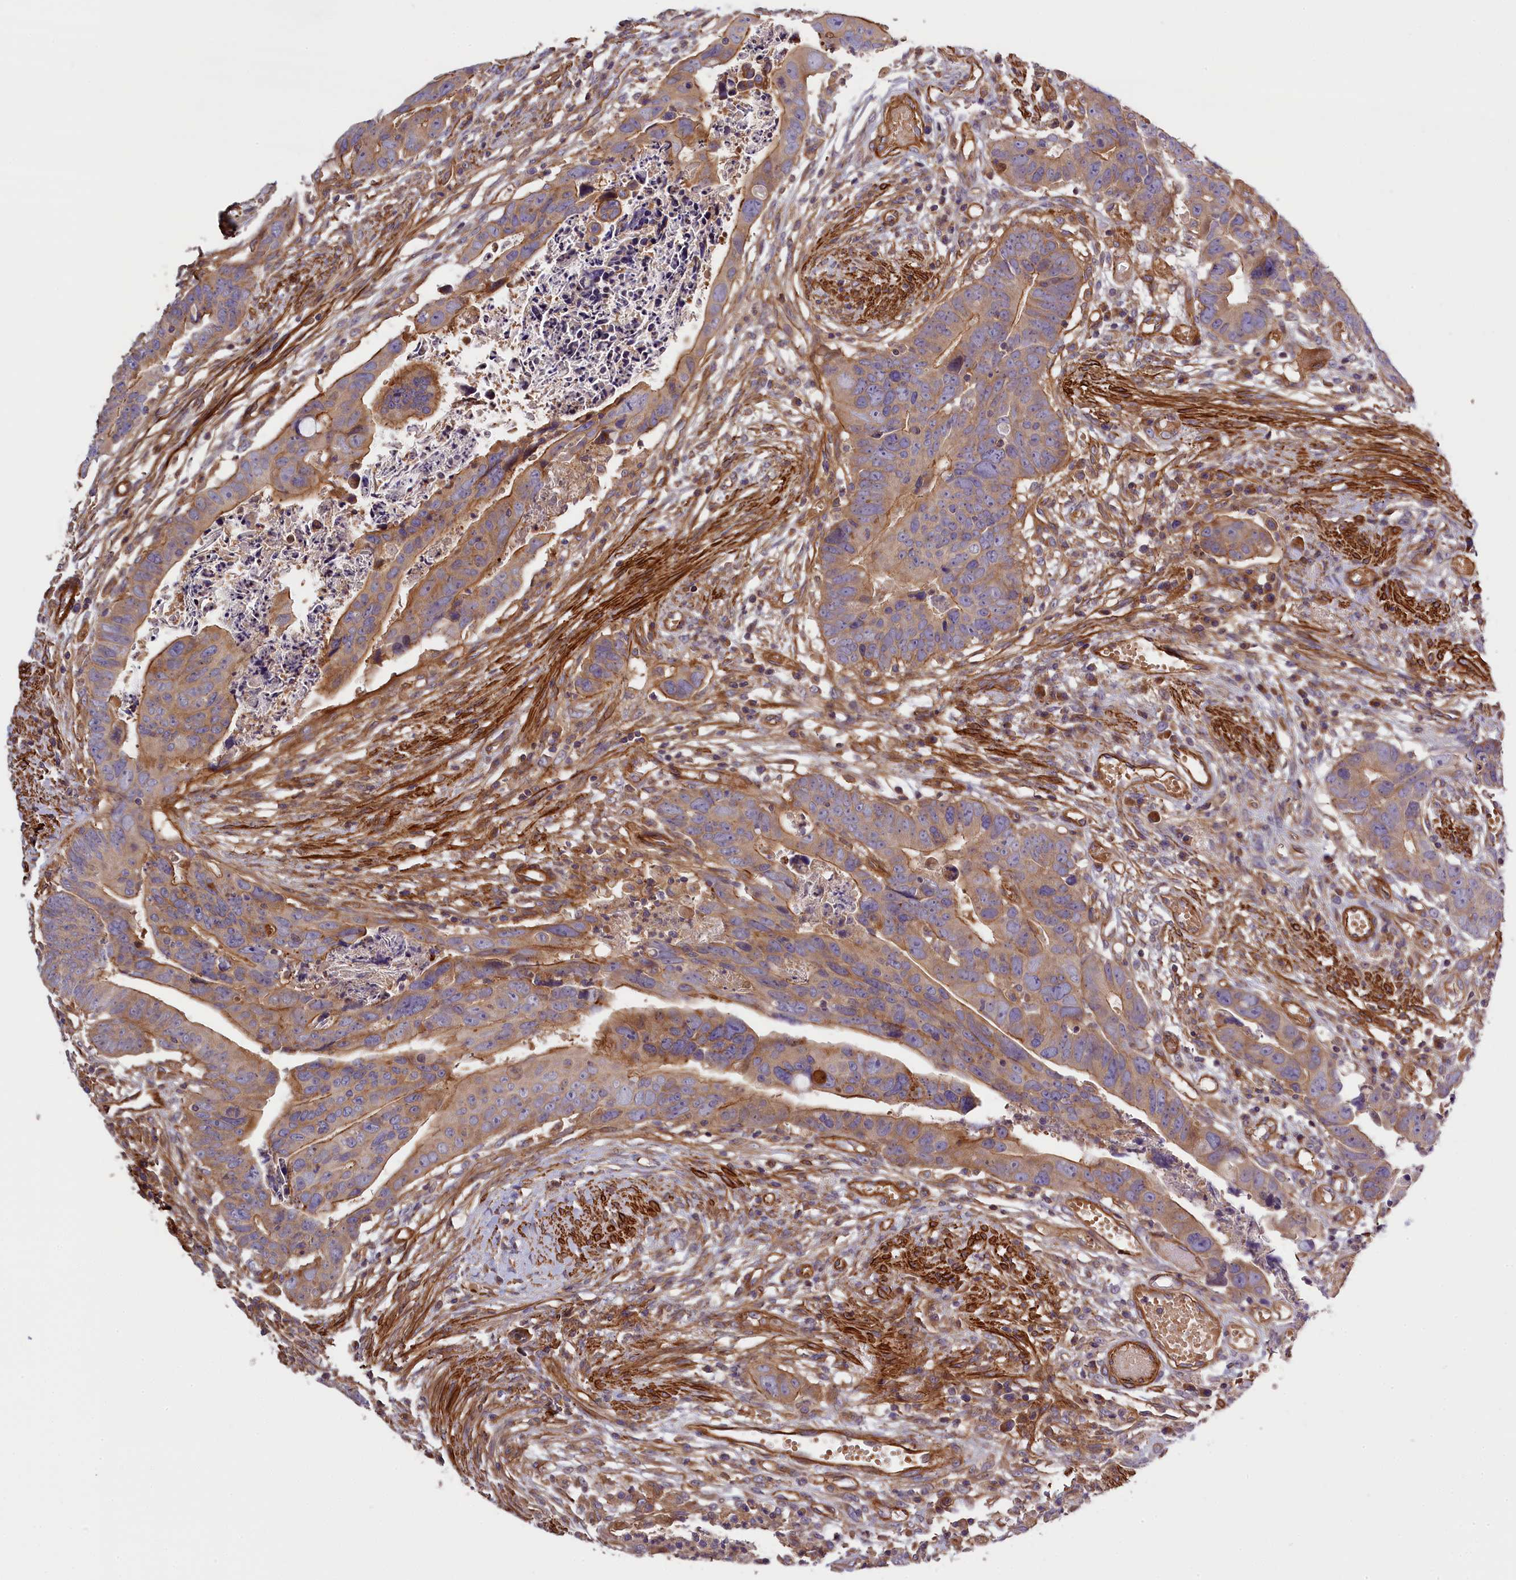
{"staining": {"intensity": "moderate", "quantity": ">75%", "location": "cytoplasmic/membranous"}, "tissue": "colorectal cancer", "cell_type": "Tumor cells", "image_type": "cancer", "snomed": [{"axis": "morphology", "description": "Adenocarcinoma, NOS"}, {"axis": "topography", "description": "Rectum"}], "caption": "Tumor cells show moderate cytoplasmic/membranous staining in approximately >75% of cells in colorectal cancer. Nuclei are stained in blue.", "gene": "FUZ", "patient": {"sex": "female", "age": 65}}